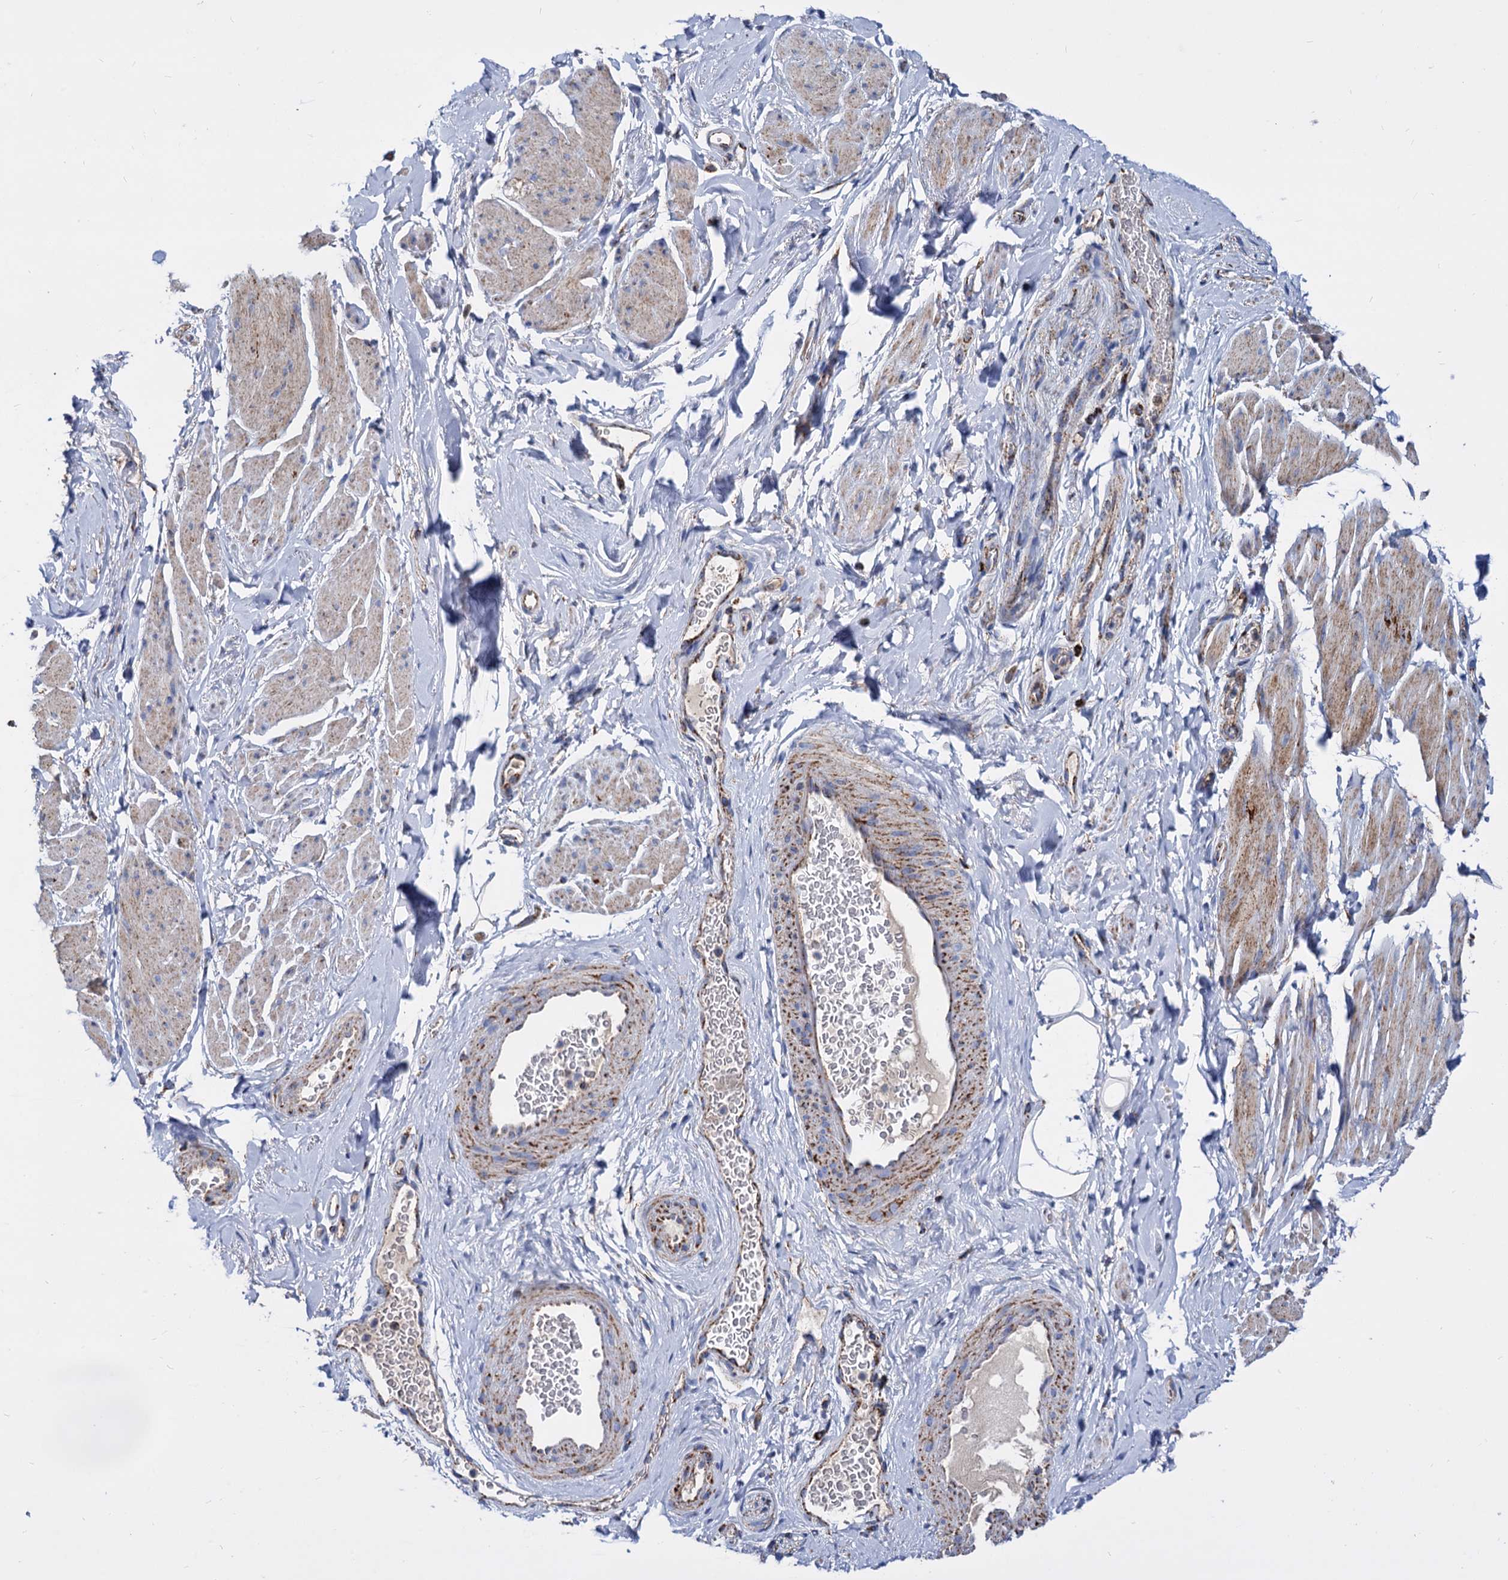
{"staining": {"intensity": "moderate", "quantity": "25%-75%", "location": "cytoplasmic/membranous"}, "tissue": "smooth muscle", "cell_type": "Smooth muscle cells", "image_type": "normal", "snomed": [{"axis": "morphology", "description": "Normal tissue, NOS"}, {"axis": "topography", "description": "Smooth muscle"}, {"axis": "topography", "description": "Peripheral nerve tissue"}], "caption": "Smooth muscle cells display moderate cytoplasmic/membranous positivity in approximately 25%-75% of cells in benign smooth muscle. (IHC, brightfield microscopy, high magnification).", "gene": "TIMM10", "patient": {"sex": "male", "age": 69}}